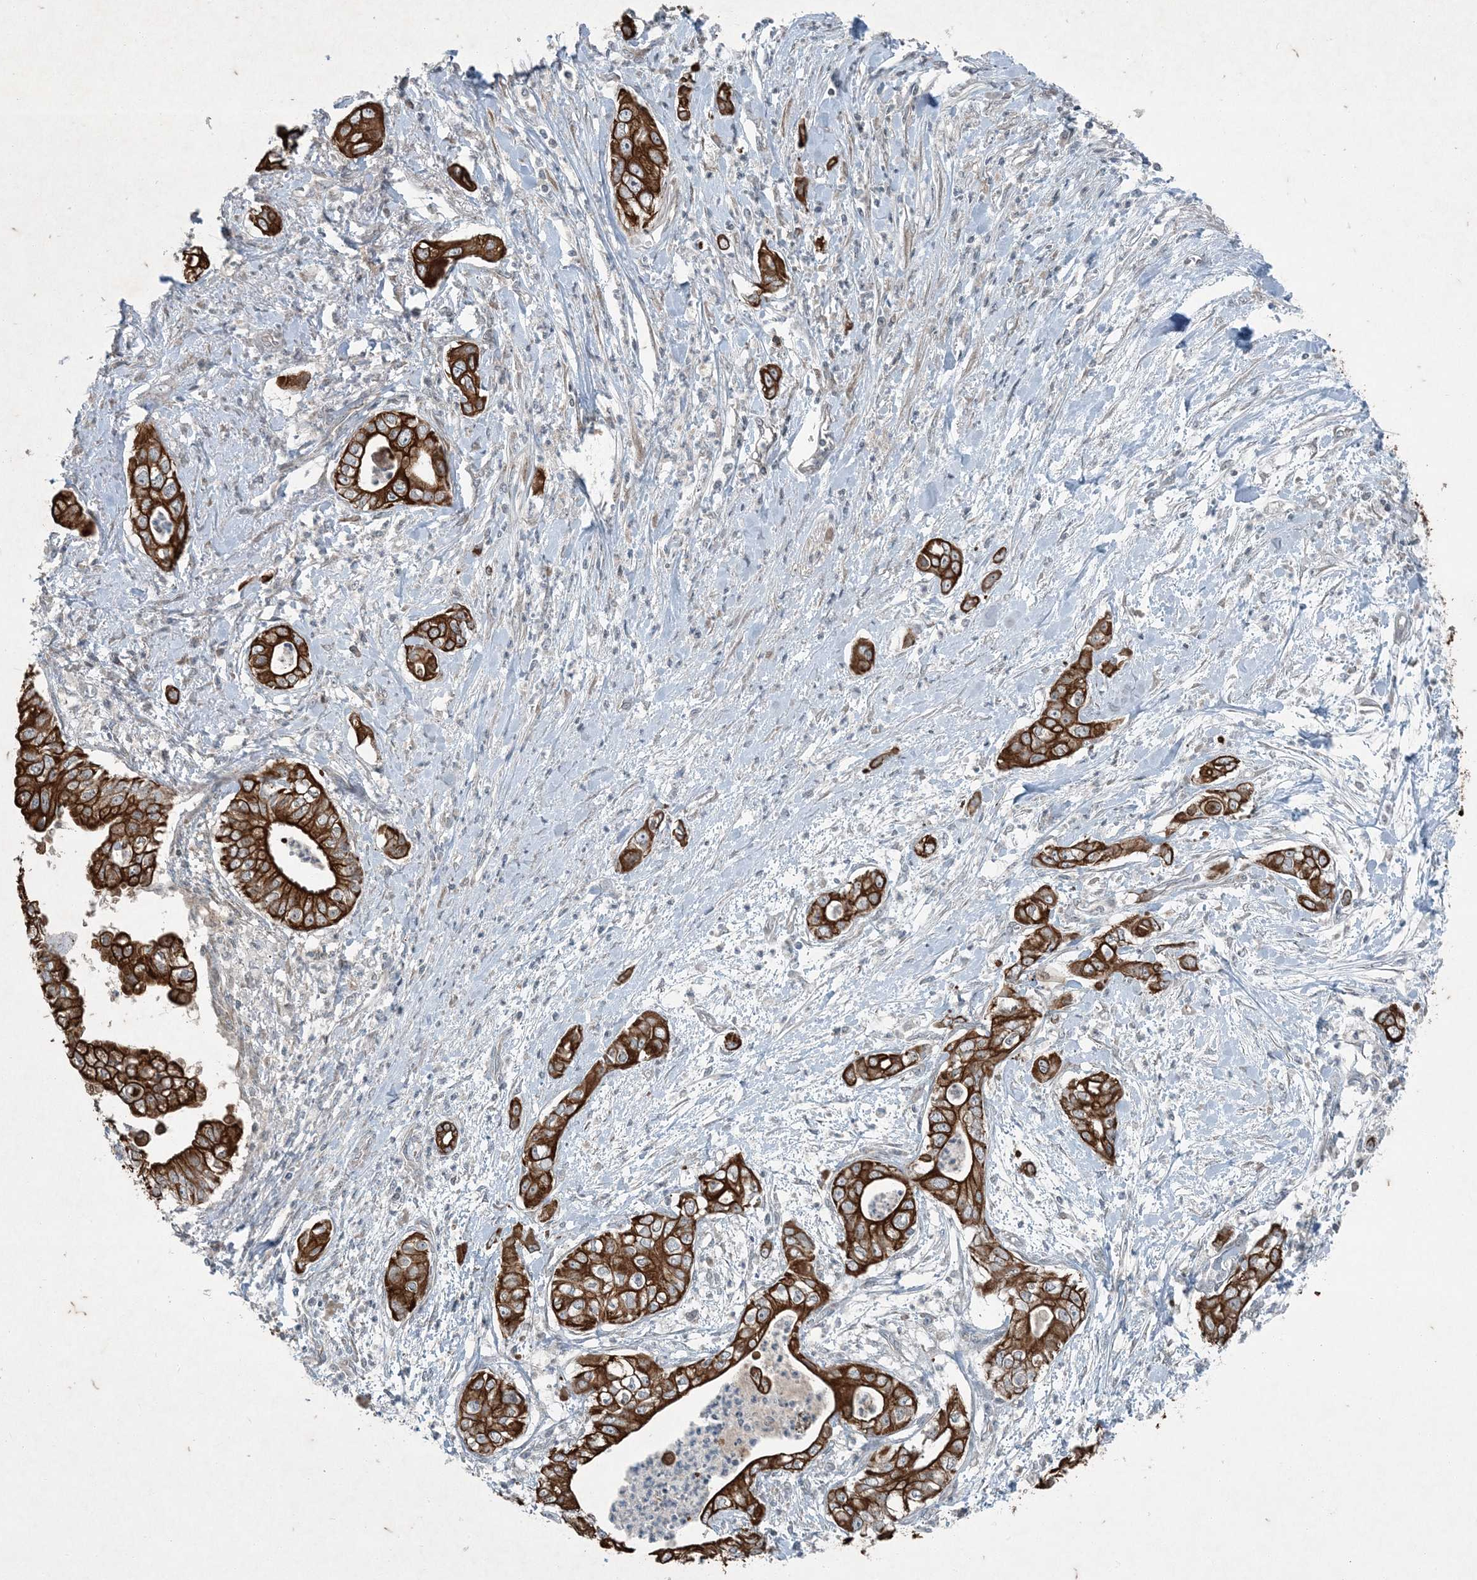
{"staining": {"intensity": "strong", "quantity": ">75%", "location": "cytoplasmic/membranous"}, "tissue": "pancreatic cancer", "cell_type": "Tumor cells", "image_type": "cancer", "snomed": [{"axis": "morphology", "description": "Adenocarcinoma, NOS"}, {"axis": "topography", "description": "Pancreas"}], "caption": "Human pancreatic cancer (adenocarcinoma) stained with a protein marker reveals strong staining in tumor cells.", "gene": "PC", "patient": {"sex": "female", "age": 78}}